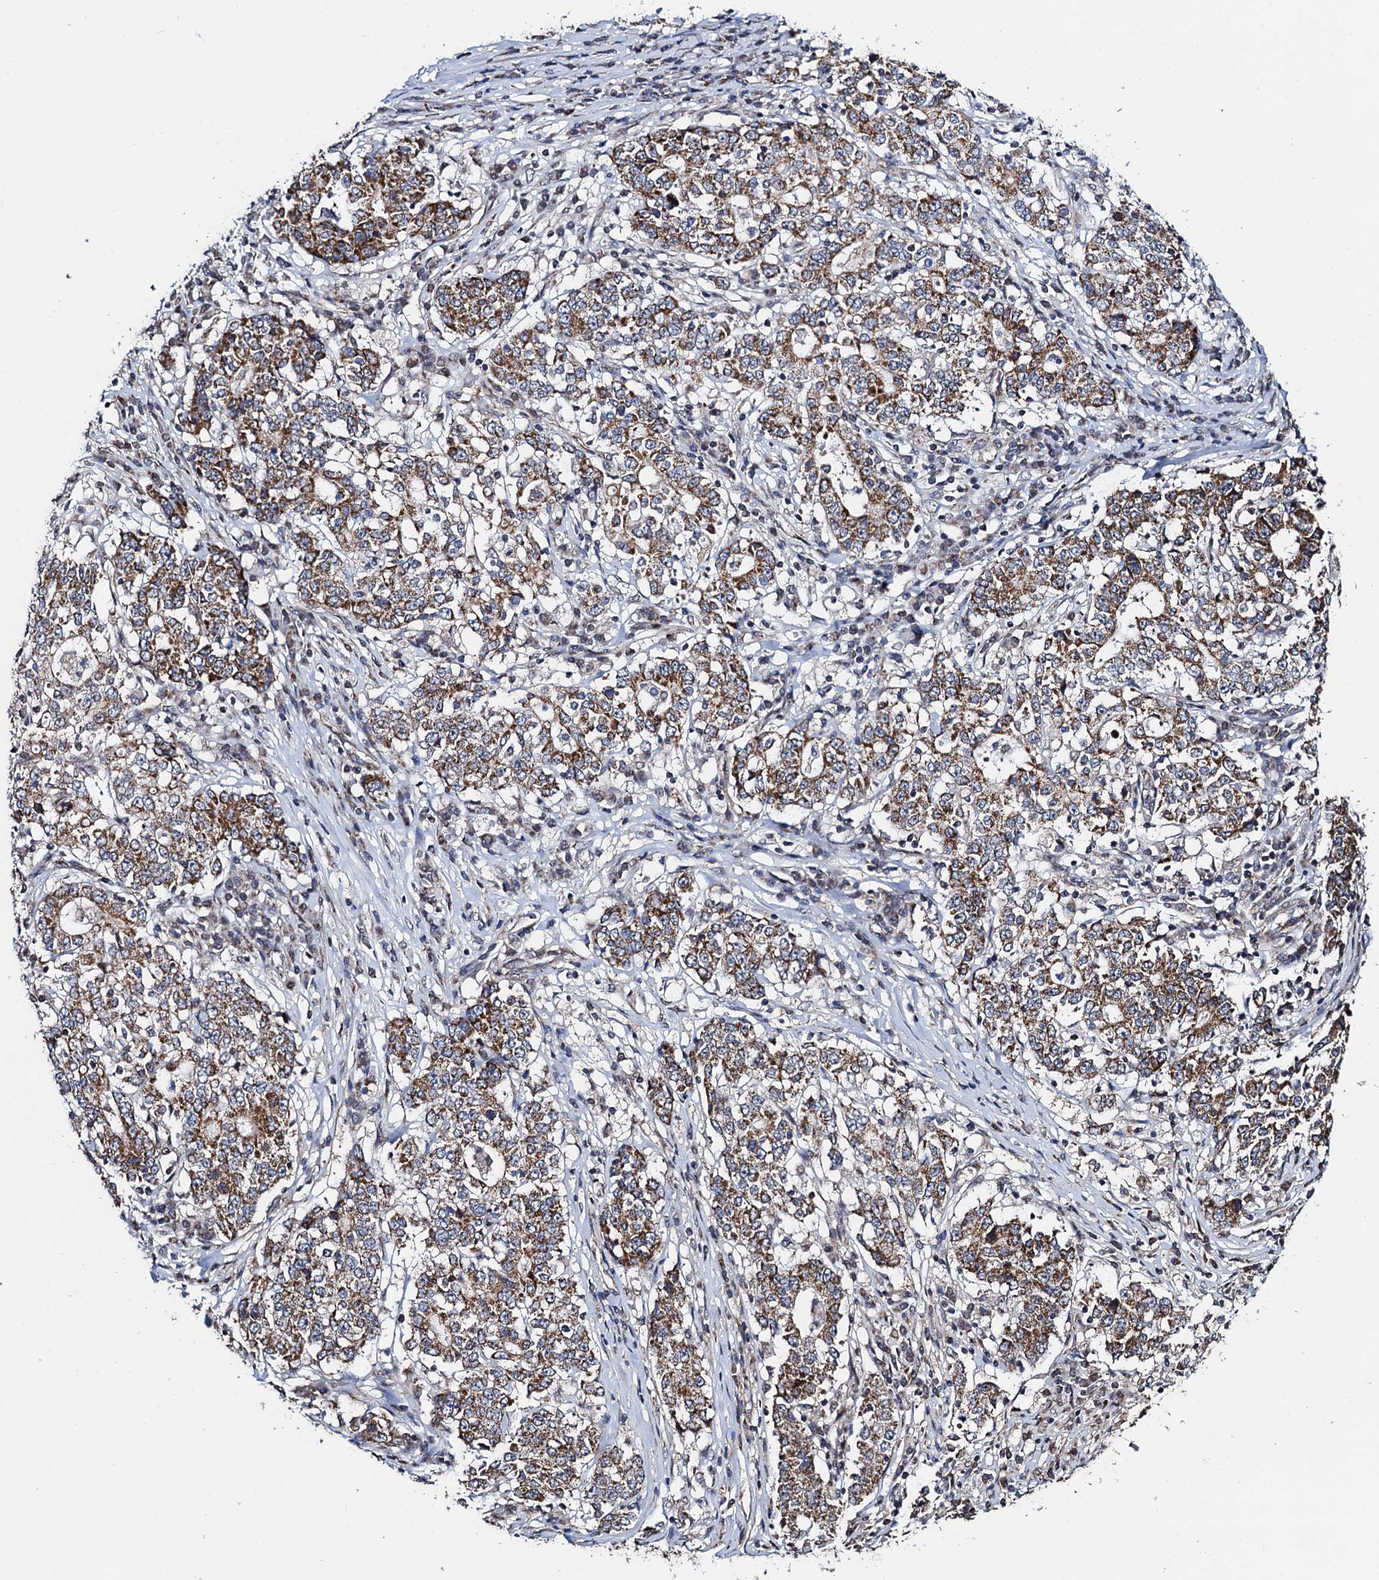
{"staining": {"intensity": "moderate", "quantity": ">75%", "location": "cytoplasmic/membranous"}, "tissue": "stomach cancer", "cell_type": "Tumor cells", "image_type": "cancer", "snomed": [{"axis": "morphology", "description": "Adenocarcinoma, NOS"}, {"axis": "topography", "description": "Stomach"}], "caption": "Brown immunohistochemical staining in stomach adenocarcinoma demonstrates moderate cytoplasmic/membranous positivity in about >75% of tumor cells.", "gene": "PTCD3", "patient": {"sex": "male", "age": 59}}